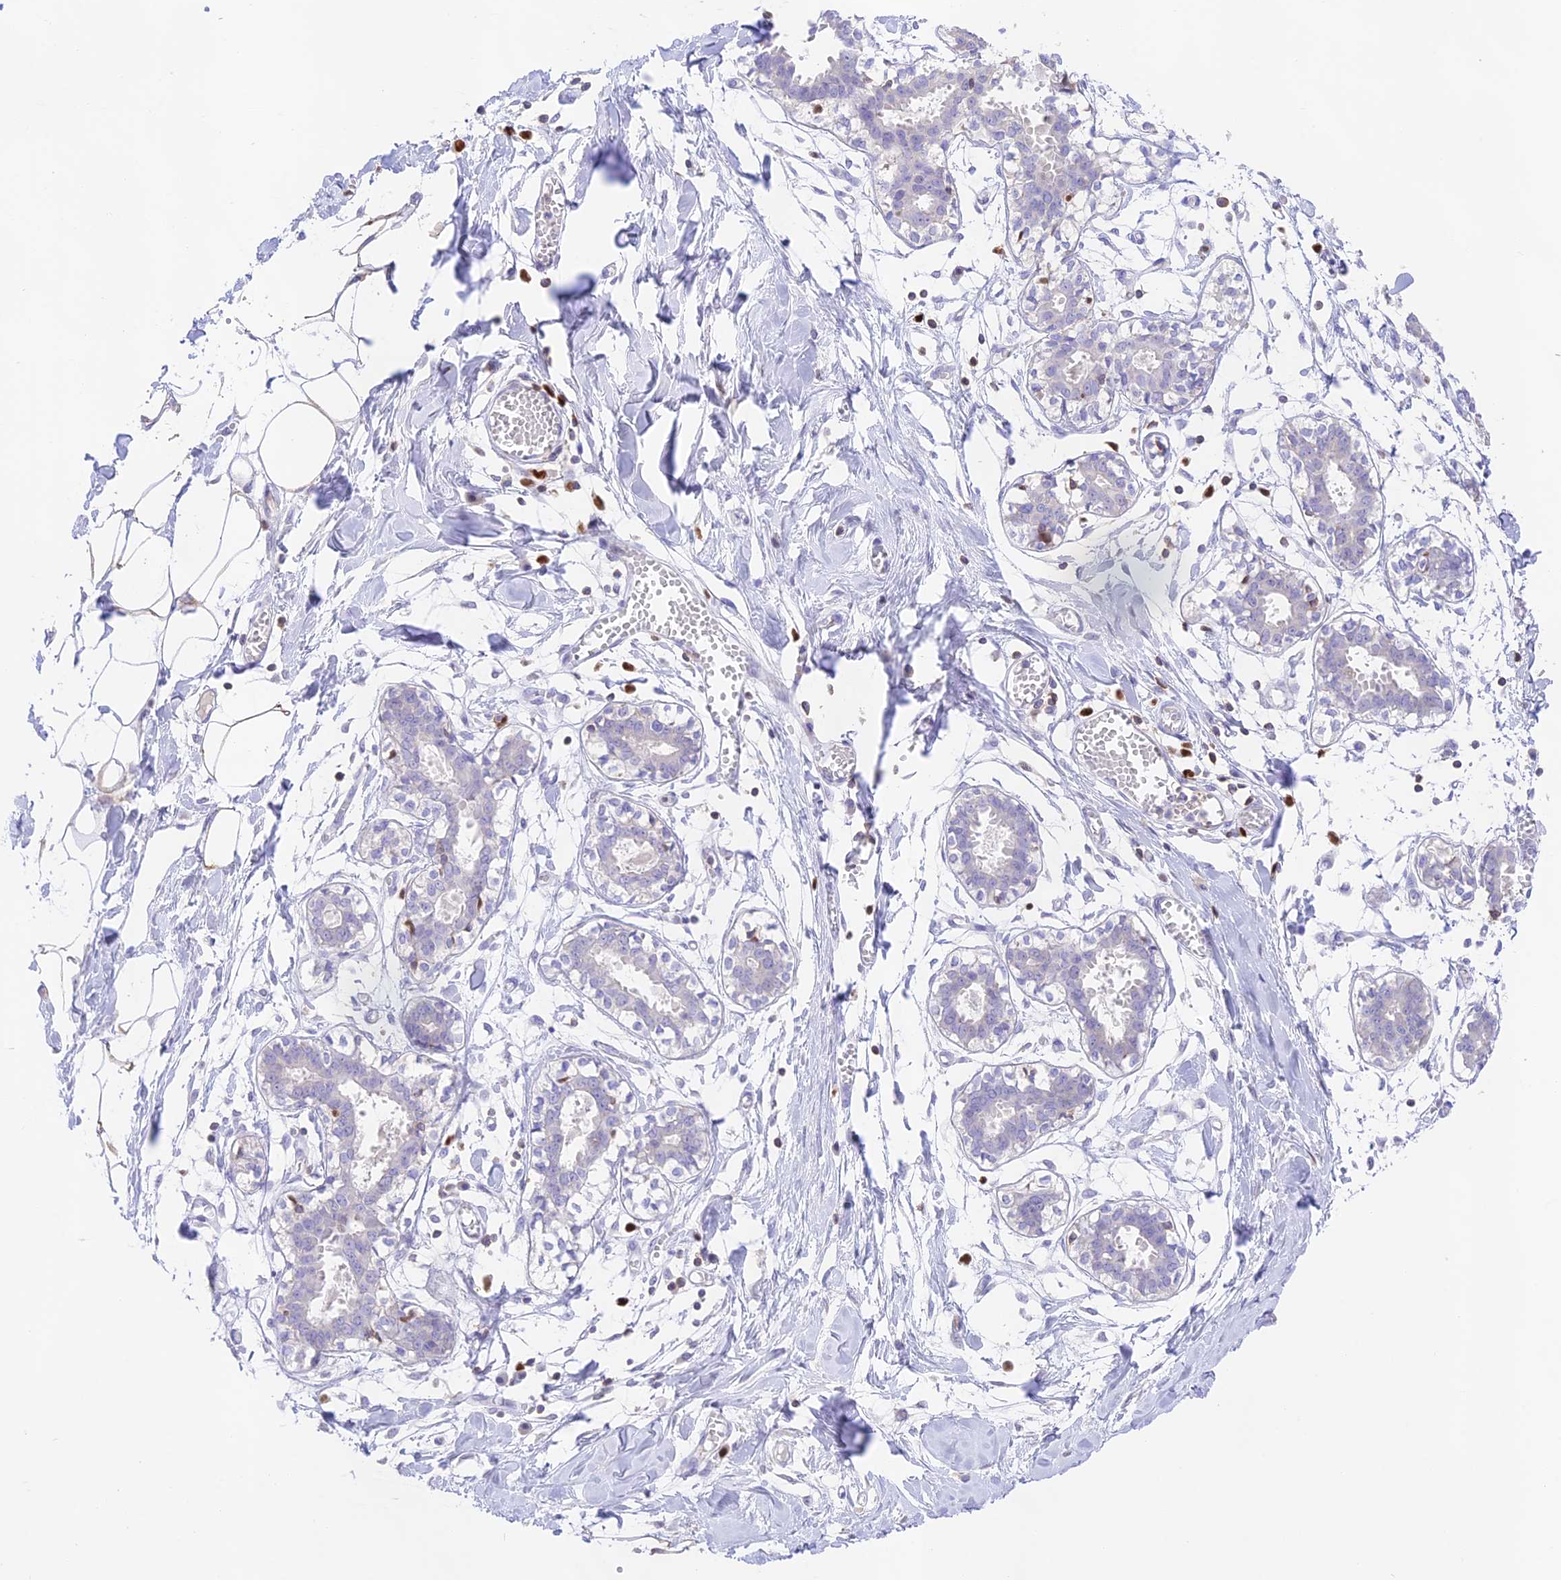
{"staining": {"intensity": "weak", "quantity": "25%-75%", "location": "cytoplasmic/membranous"}, "tissue": "breast", "cell_type": "Adipocytes", "image_type": "normal", "snomed": [{"axis": "morphology", "description": "Normal tissue, NOS"}, {"axis": "topography", "description": "Breast"}], "caption": "Immunohistochemistry (IHC) (DAB) staining of unremarkable breast shows weak cytoplasmic/membranous protein expression in approximately 25%-75% of adipocytes. (IHC, brightfield microscopy, high magnification).", "gene": "DENND1C", "patient": {"sex": "female", "age": 27}}